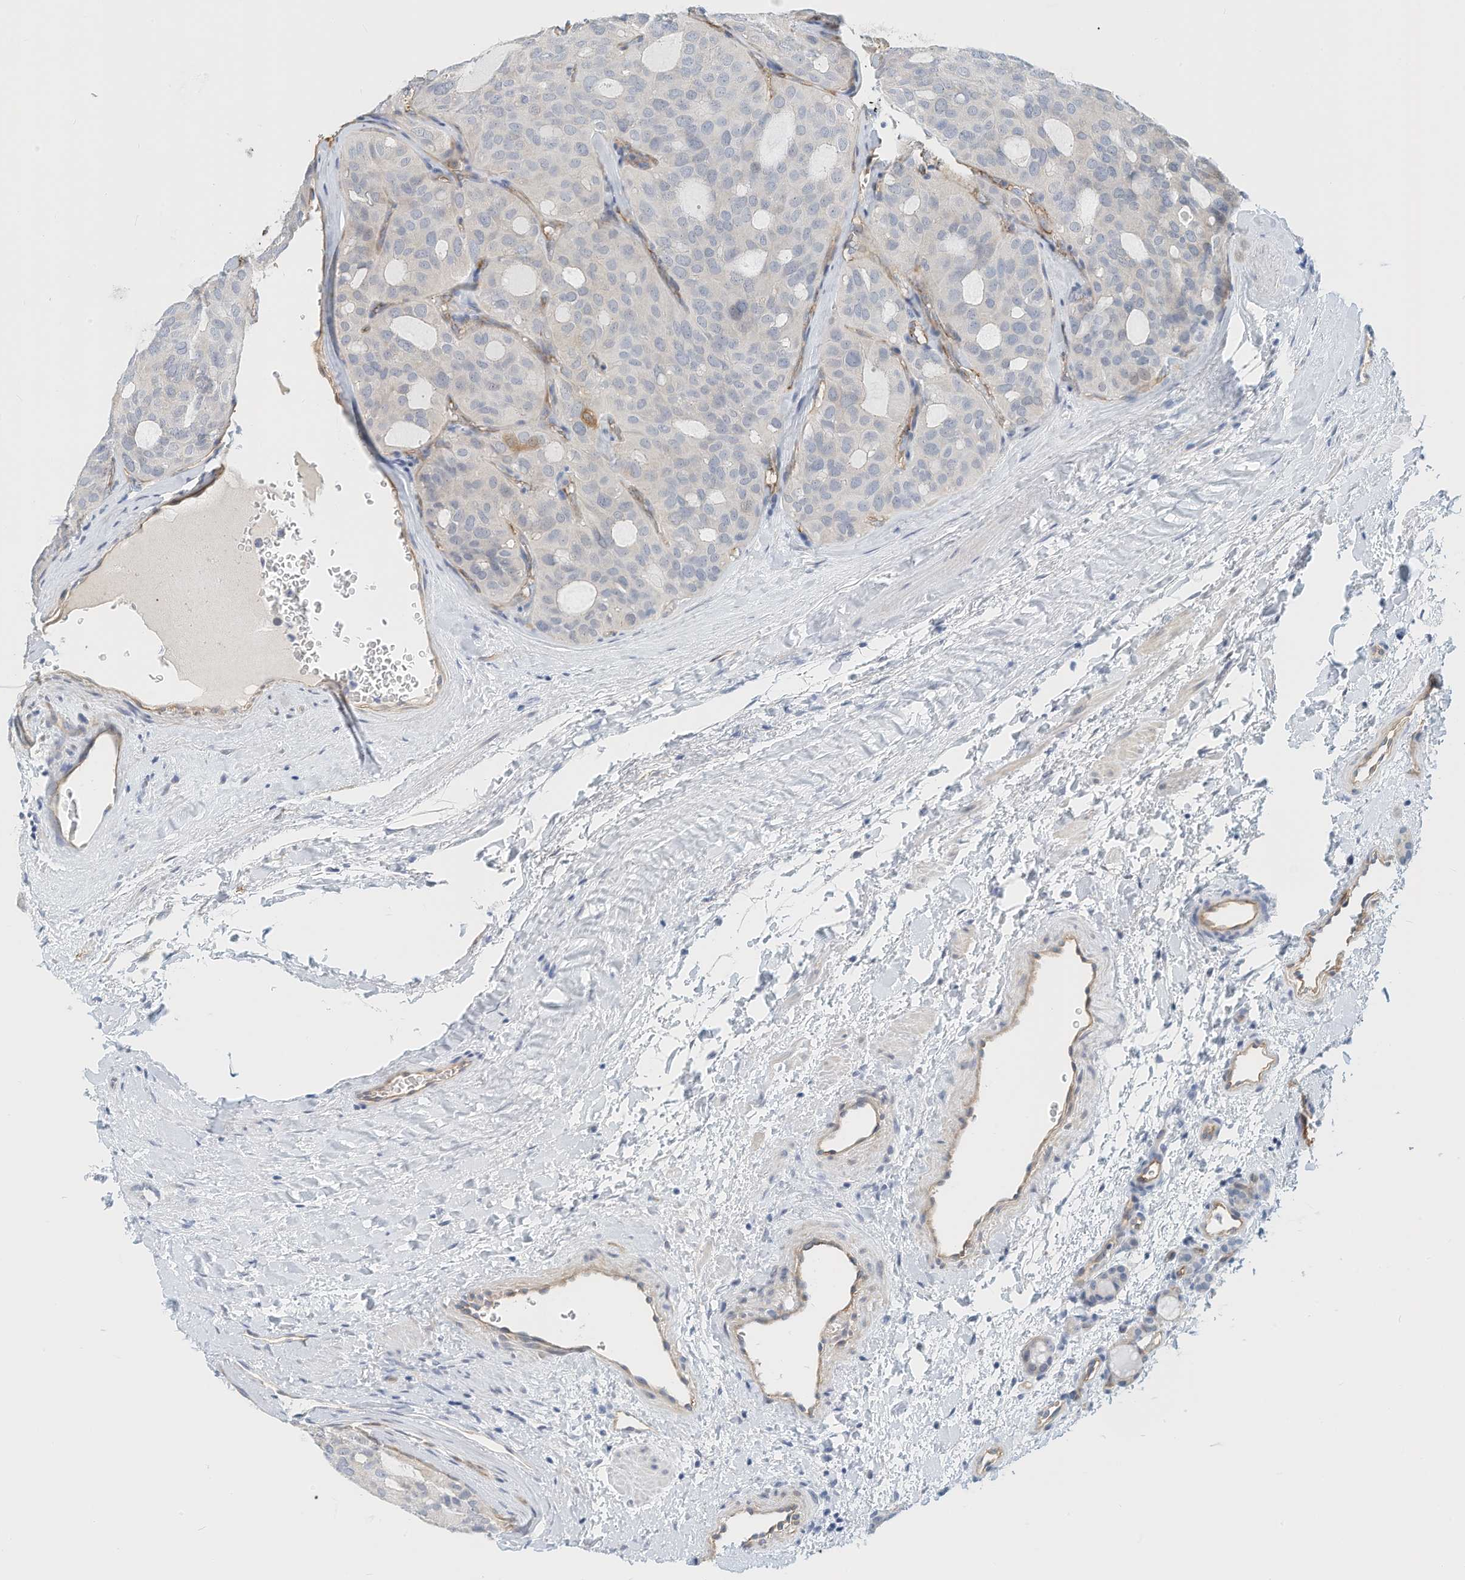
{"staining": {"intensity": "negative", "quantity": "none", "location": "none"}, "tissue": "thyroid cancer", "cell_type": "Tumor cells", "image_type": "cancer", "snomed": [{"axis": "morphology", "description": "Follicular adenoma carcinoma, NOS"}, {"axis": "topography", "description": "Thyroid gland"}], "caption": "Immunohistochemistry (IHC) histopathology image of follicular adenoma carcinoma (thyroid) stained for a protein (brown), which demonstrates no staining in tumor cells.", "gene": "ARHGAP28", "patient": {"sex": "male", "age": 75}}